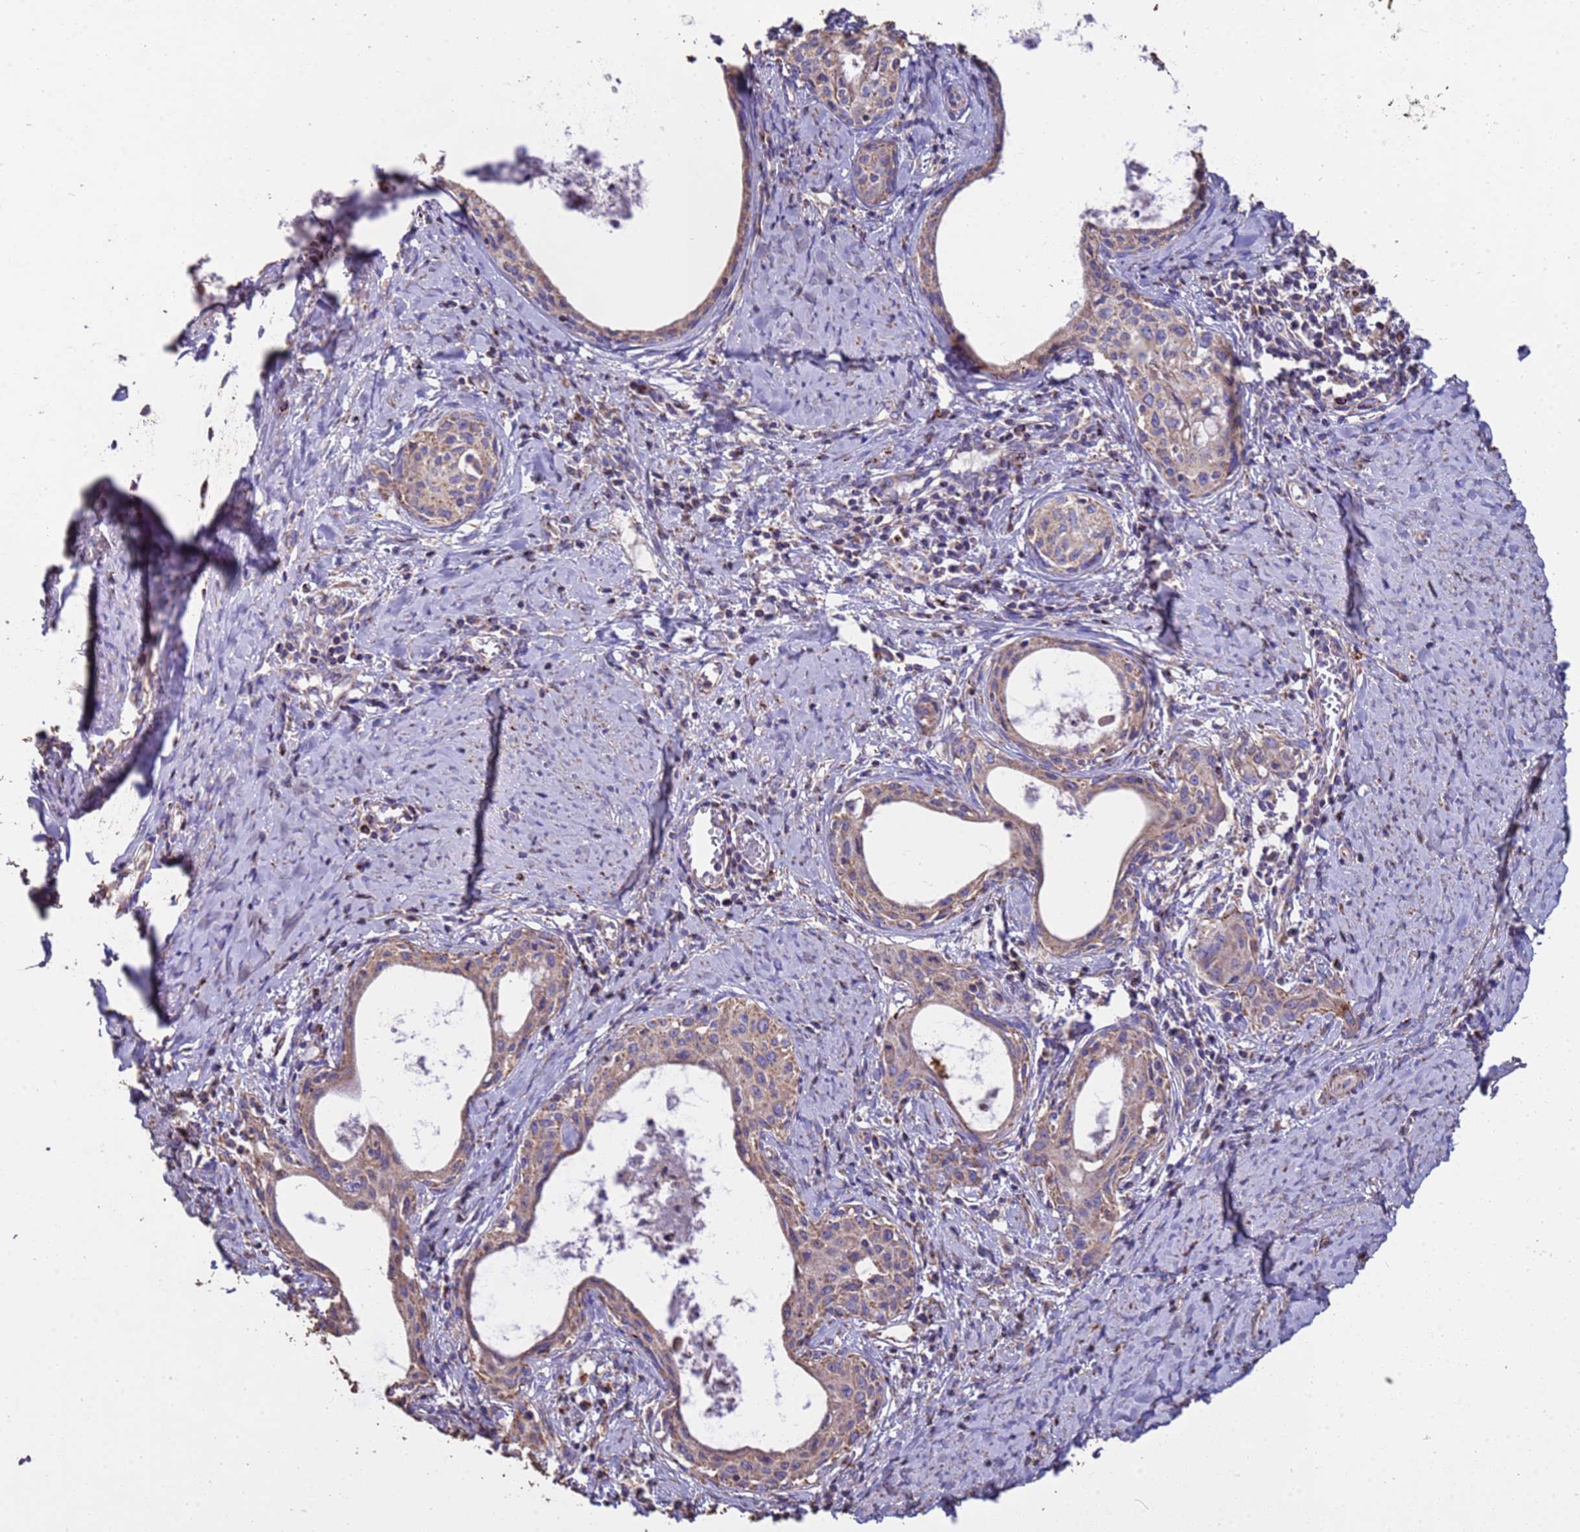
{"staining": {"intensity": "weak", "quantity": ">75%", "location": "cytoplasmic/membranous"}, "tissue": "cervical cancer", "cell_type": "Tumor cells", "image_type": "cancer", "snomed": [{"axis": "morphology", "description": "Squamous cell carcinoma, NOS"}, {"axis": "morphology", "description": "Adenocarcinoma, NOS"}, {"axis": "topography", "description": "Cervix"}], "caption": "The photomicrograph shows staining of cervical cancer (squamous cell carcinoma), revealing weak cytoplasmic/membranous protein staining (brown color) within tumor cells.", "gene": "ZNFX1", "patient": {"sex": "female", "age": 52}}